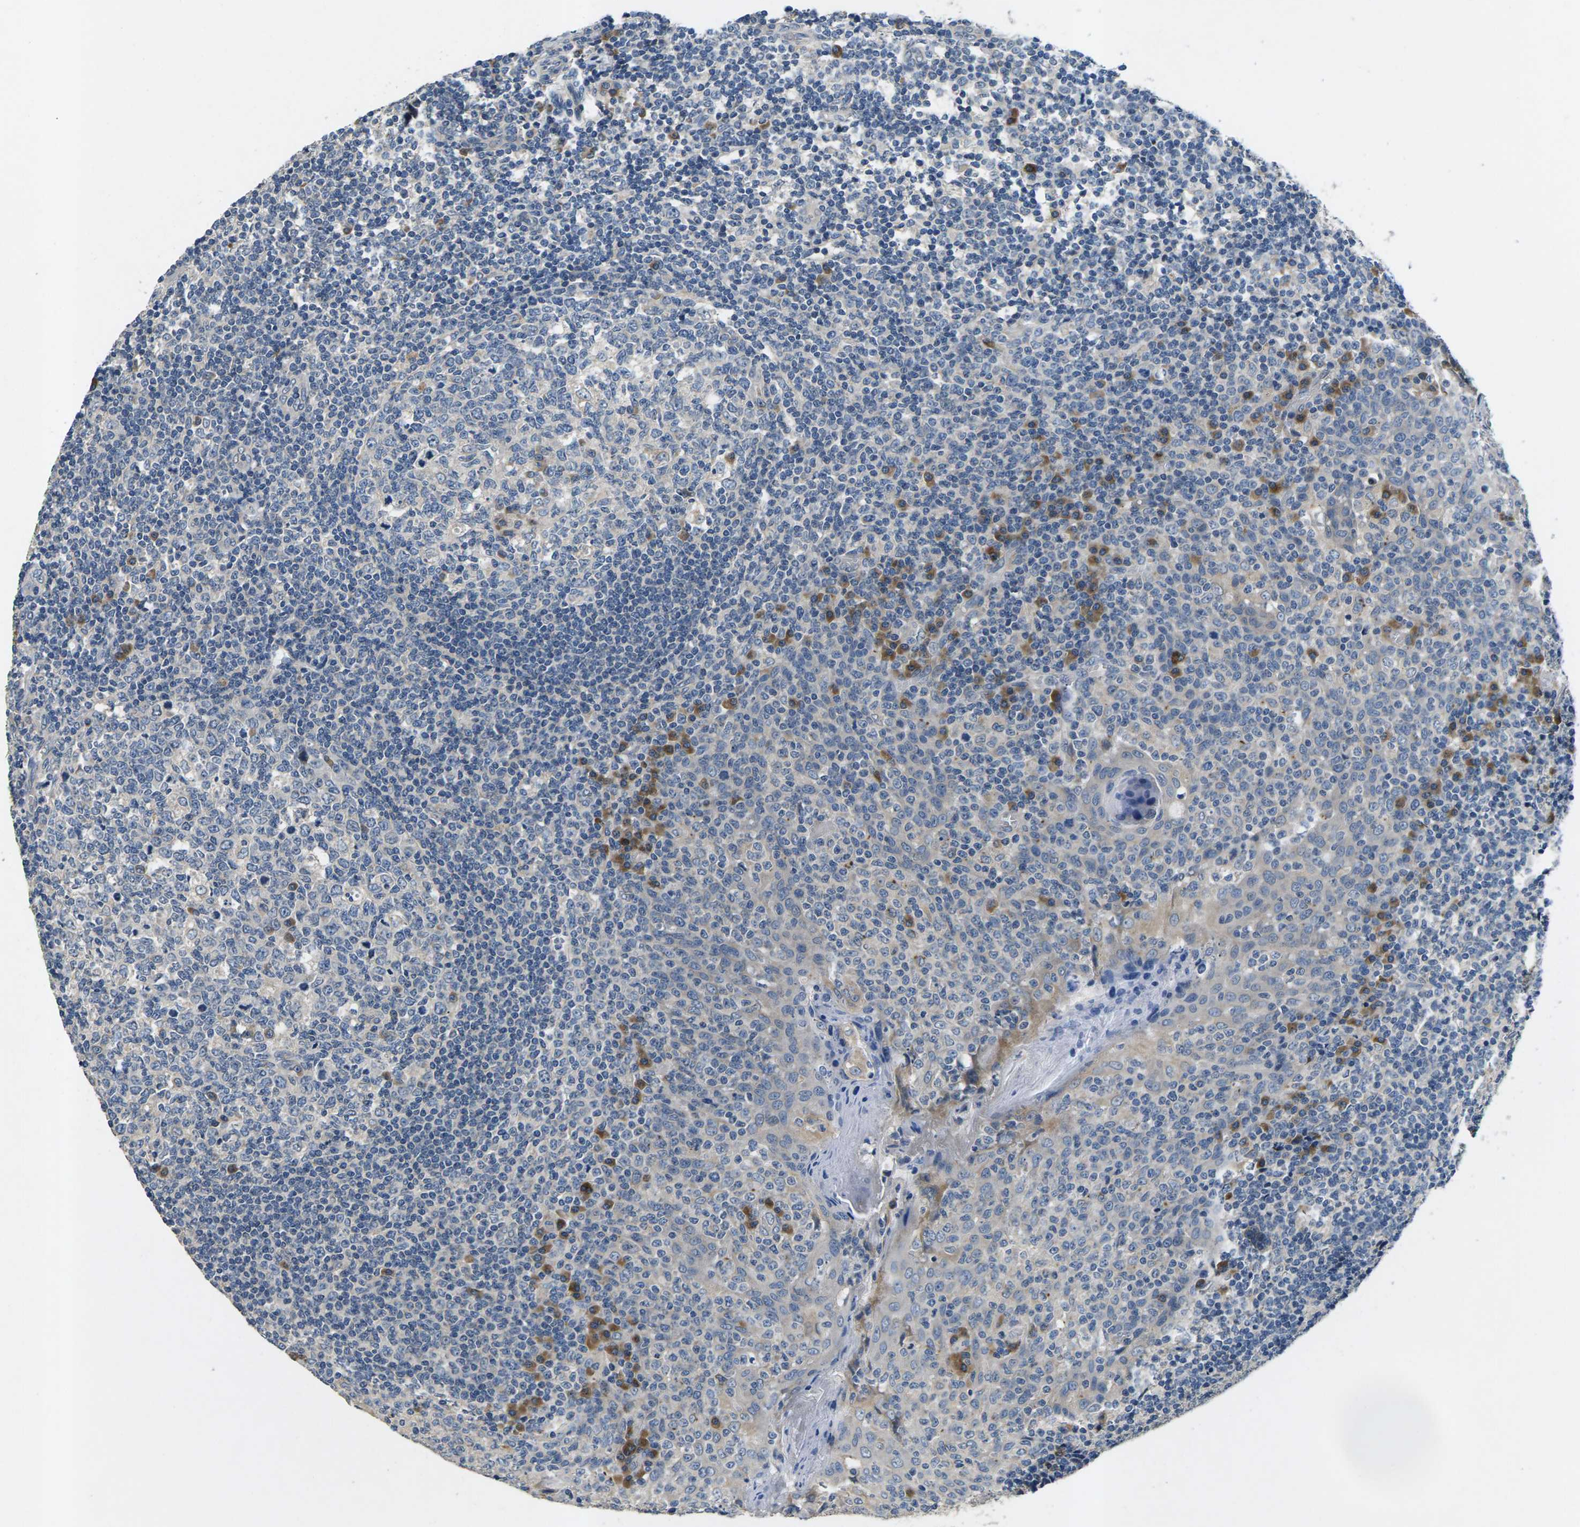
{"staining": {"intensity": "weak", "quantity": "25%-75%", "location": "cytoplasmic/membranous"}, "tissue": "tonsil", "cell_type": "Germinal center cells", "image_type": "normal", "snomed": [{"axis": "morphology", "description": "Normal tissue, NOS"}, {"axis": "topography", "description": "Tonsil"}], "caption": "An immunohistochemistry image of unremarkable tissue is shown. Protein staining in brown shows weak cytoplasmic/membranous positivity in tonsil within germinal center cells. (Brightfield microscopy of DAB IHC at high magnification).", "gene": "ERGIC3", "patient": {"sex": "female", "age": 19}}